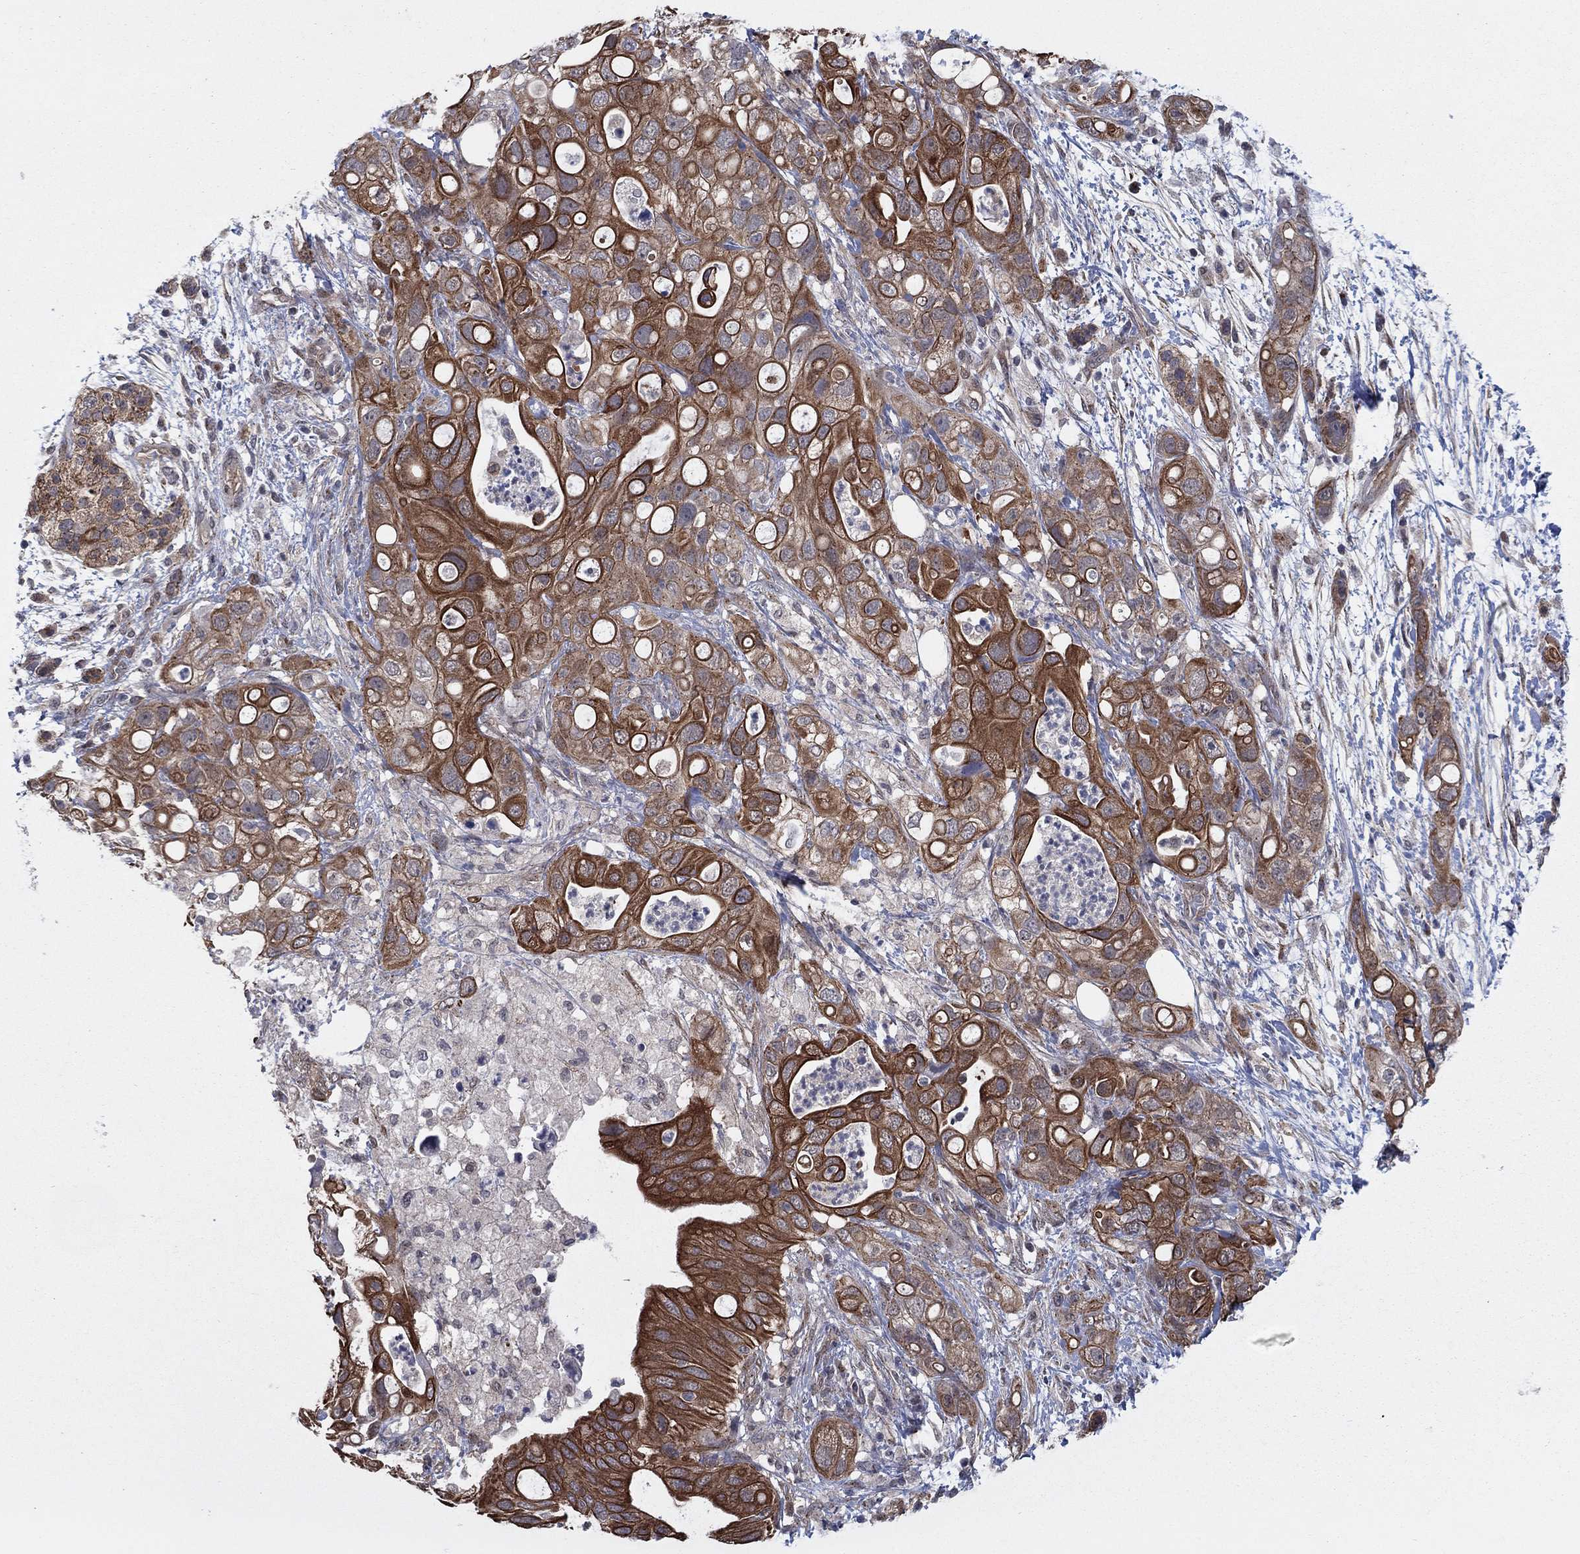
{"staining": {"intensity": "strong", "quantity": "25%-75%", "location": "cytoplasmic/membranous"}, "tissue": "pancreatic cancer", "cell_type": "Tumor cells", "image_type": "cancer", "snomed": [{"axis": "morphology", "description": "Adenocarcinoma, NOS"}, {"axis": "topography", "description": "Pancreas"}], "caption": "Immunohistochemical staining of adenocarcinoma (pancreatic) shows high levels of strong cytoplasmic/membranous protein positivity in approximately 25%-75% of tumor cells. (DAB IHC, brown staining for protein, blue staining for nuclei).", "gene": "SH3RF1", "patient": {"sex": "female", "age": 72}}